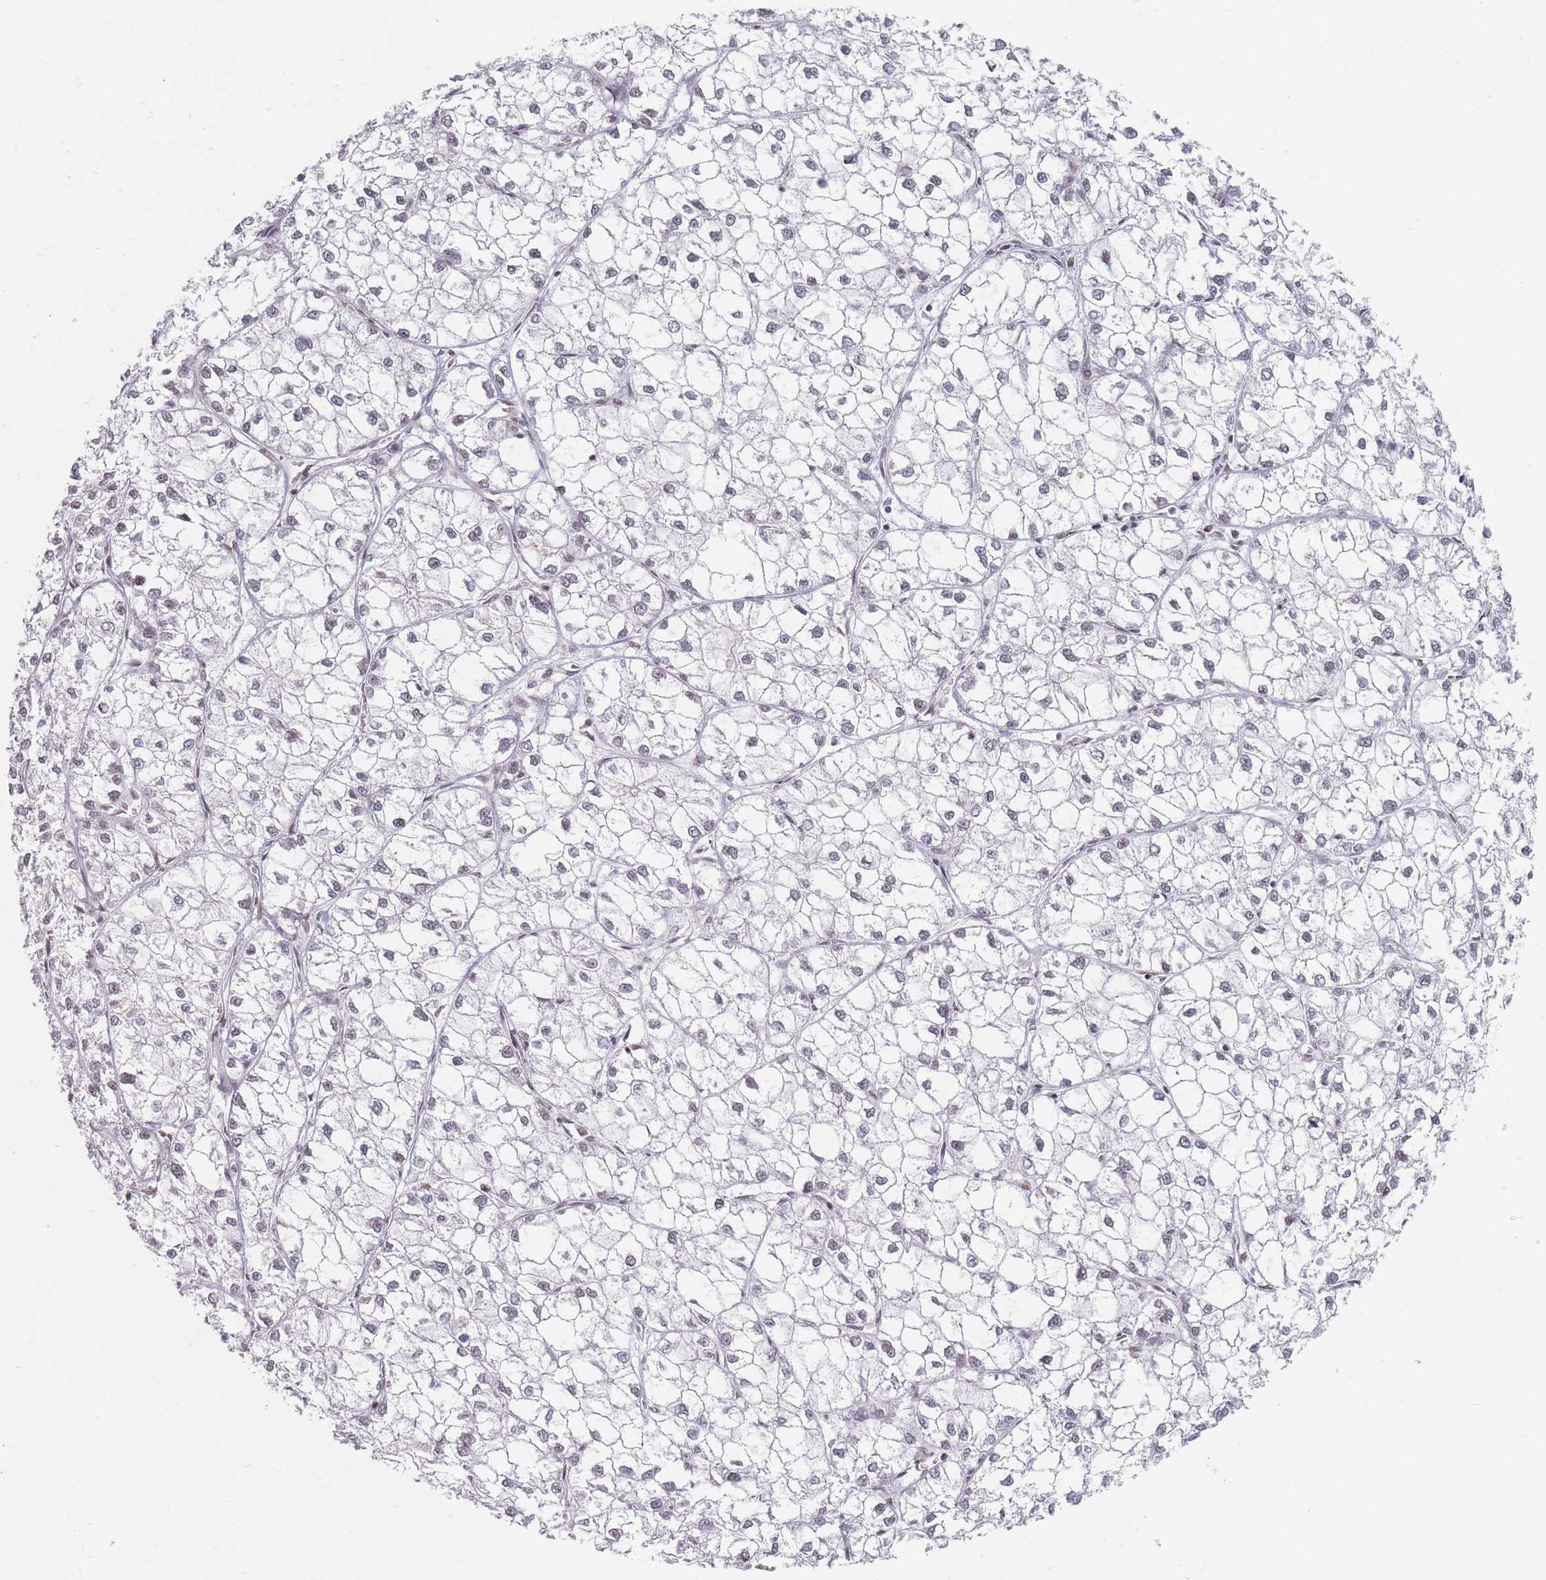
{"staining": {"intensity": "negative", "quantity": "none", "location": "none"}, "tissue": "liver cancer", "cell_type": "Tumor cells", "image_type": "cancer", "snomed": [{"axis": "morphology", "description": "Carcinoma, Hepatocellular, NOS"}, {"axis": "topography", "description": "Liver"}], "caption": "Image shows no significant protein positivity in tumor cells of hepatocellular carcinoma (liver). (Immunohistochemistry, brightfield microscopy, high magnification).", "gene": "SAFB2", "patient": {"sex": "female", "age": 43}}